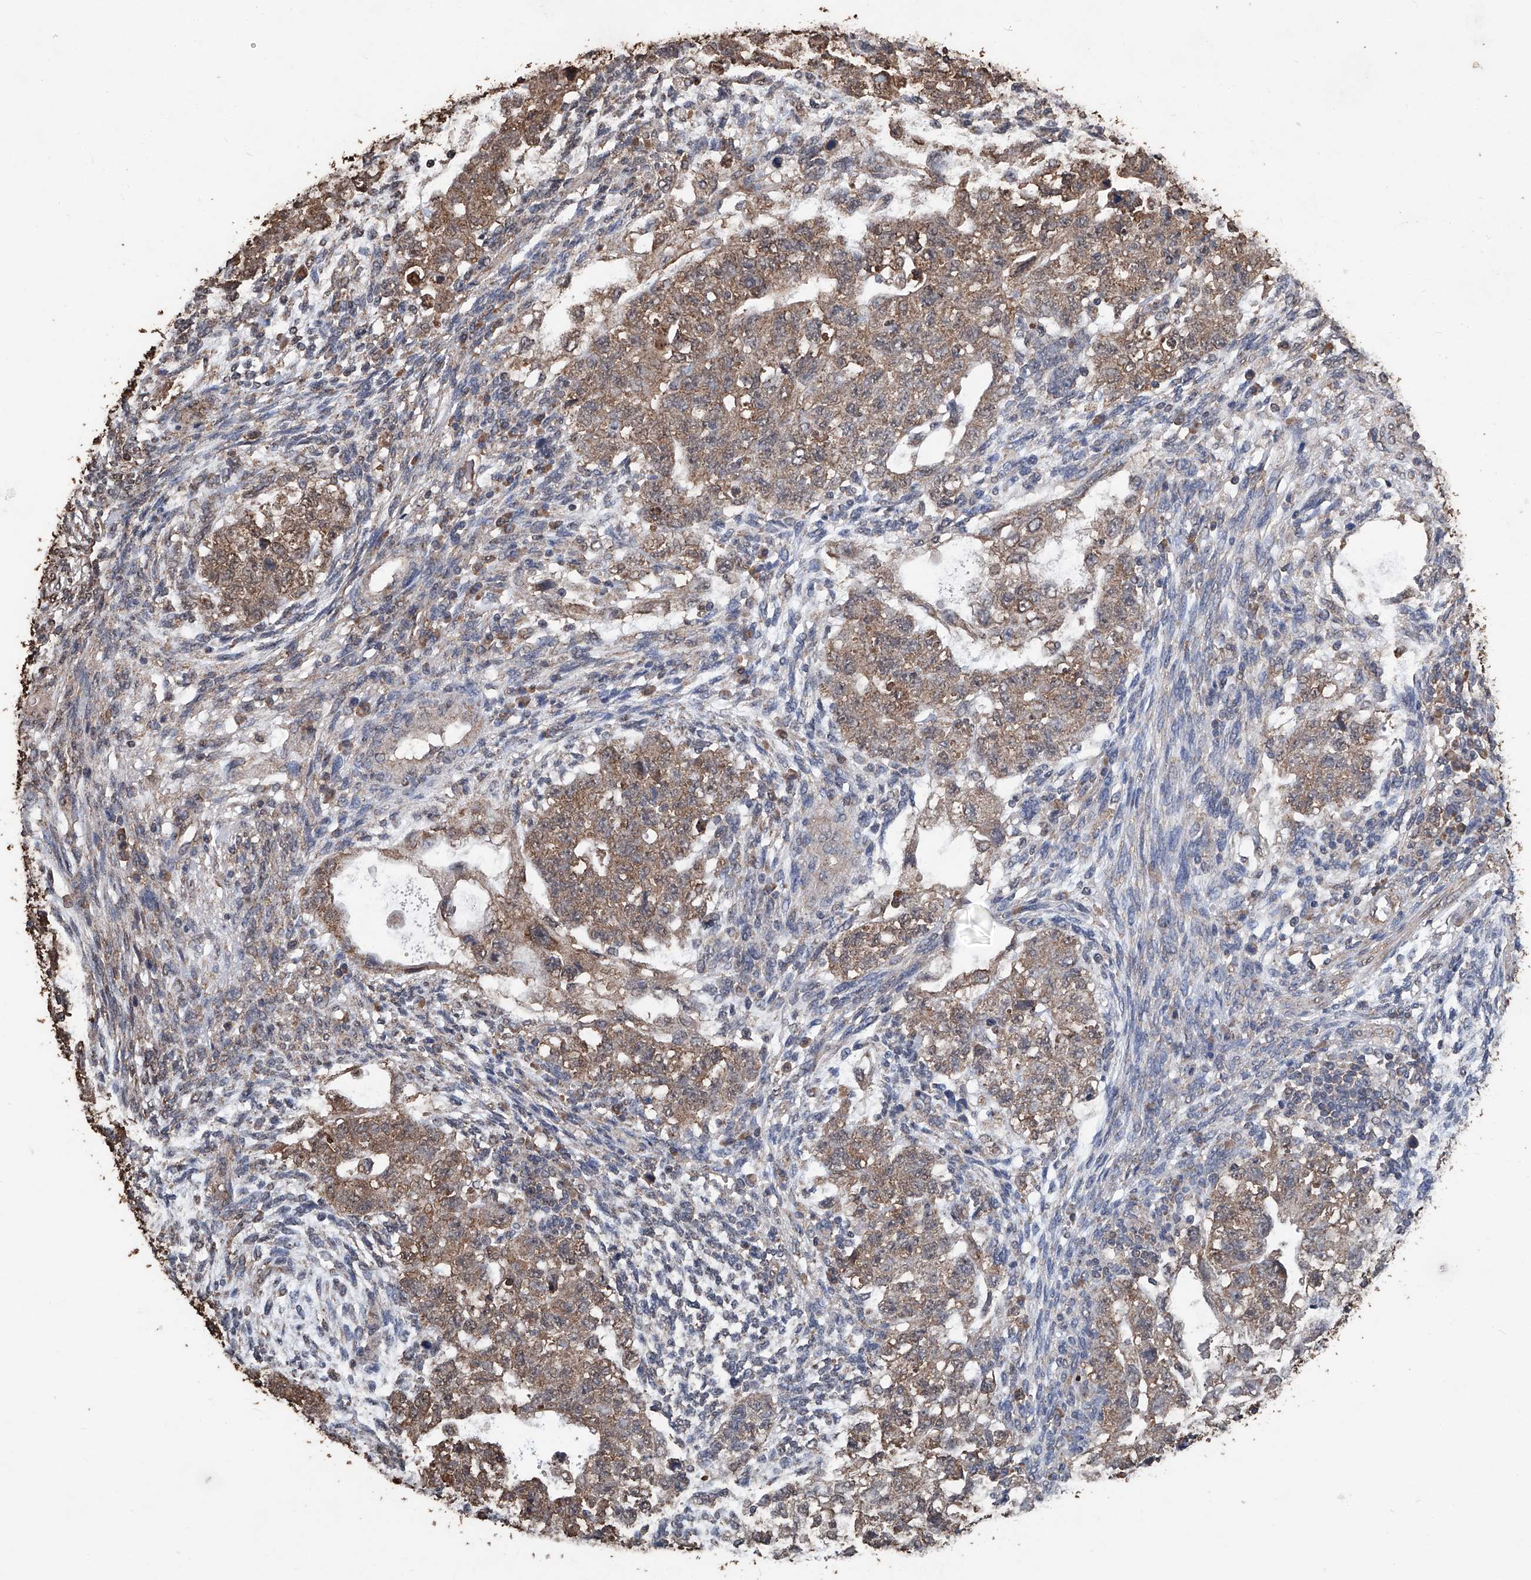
{"staining": {"intensity": "moderate", "quantity": ">75%", "location": "cytoplasmic/membranous"}, "tissue": "testis cancer", "cell_type": "Tumor cells", "image_type": "cancer", "snomed": [{"axis": "morphology", "description": "Normal tissue, NOS"}, {"axis": "morphology", "description": "Carcinoma, Embryonal, NOS"}, {"axis": "topography", "description": "Testis"}], "caption": "Immunohistochemistry (IHC) photomicrograph of neoplastic tissue: testis embryonal carcinoma stained using immunohistochemistry (IHC) shows medium levels of moderate protein expression localized specifically in the cytoplasmic/membranous of tumor cells, appearing as a cytoplasmic/membranous brown color.", "gene": "STARD7", "patient": {"sex": "male", "age": 36}}